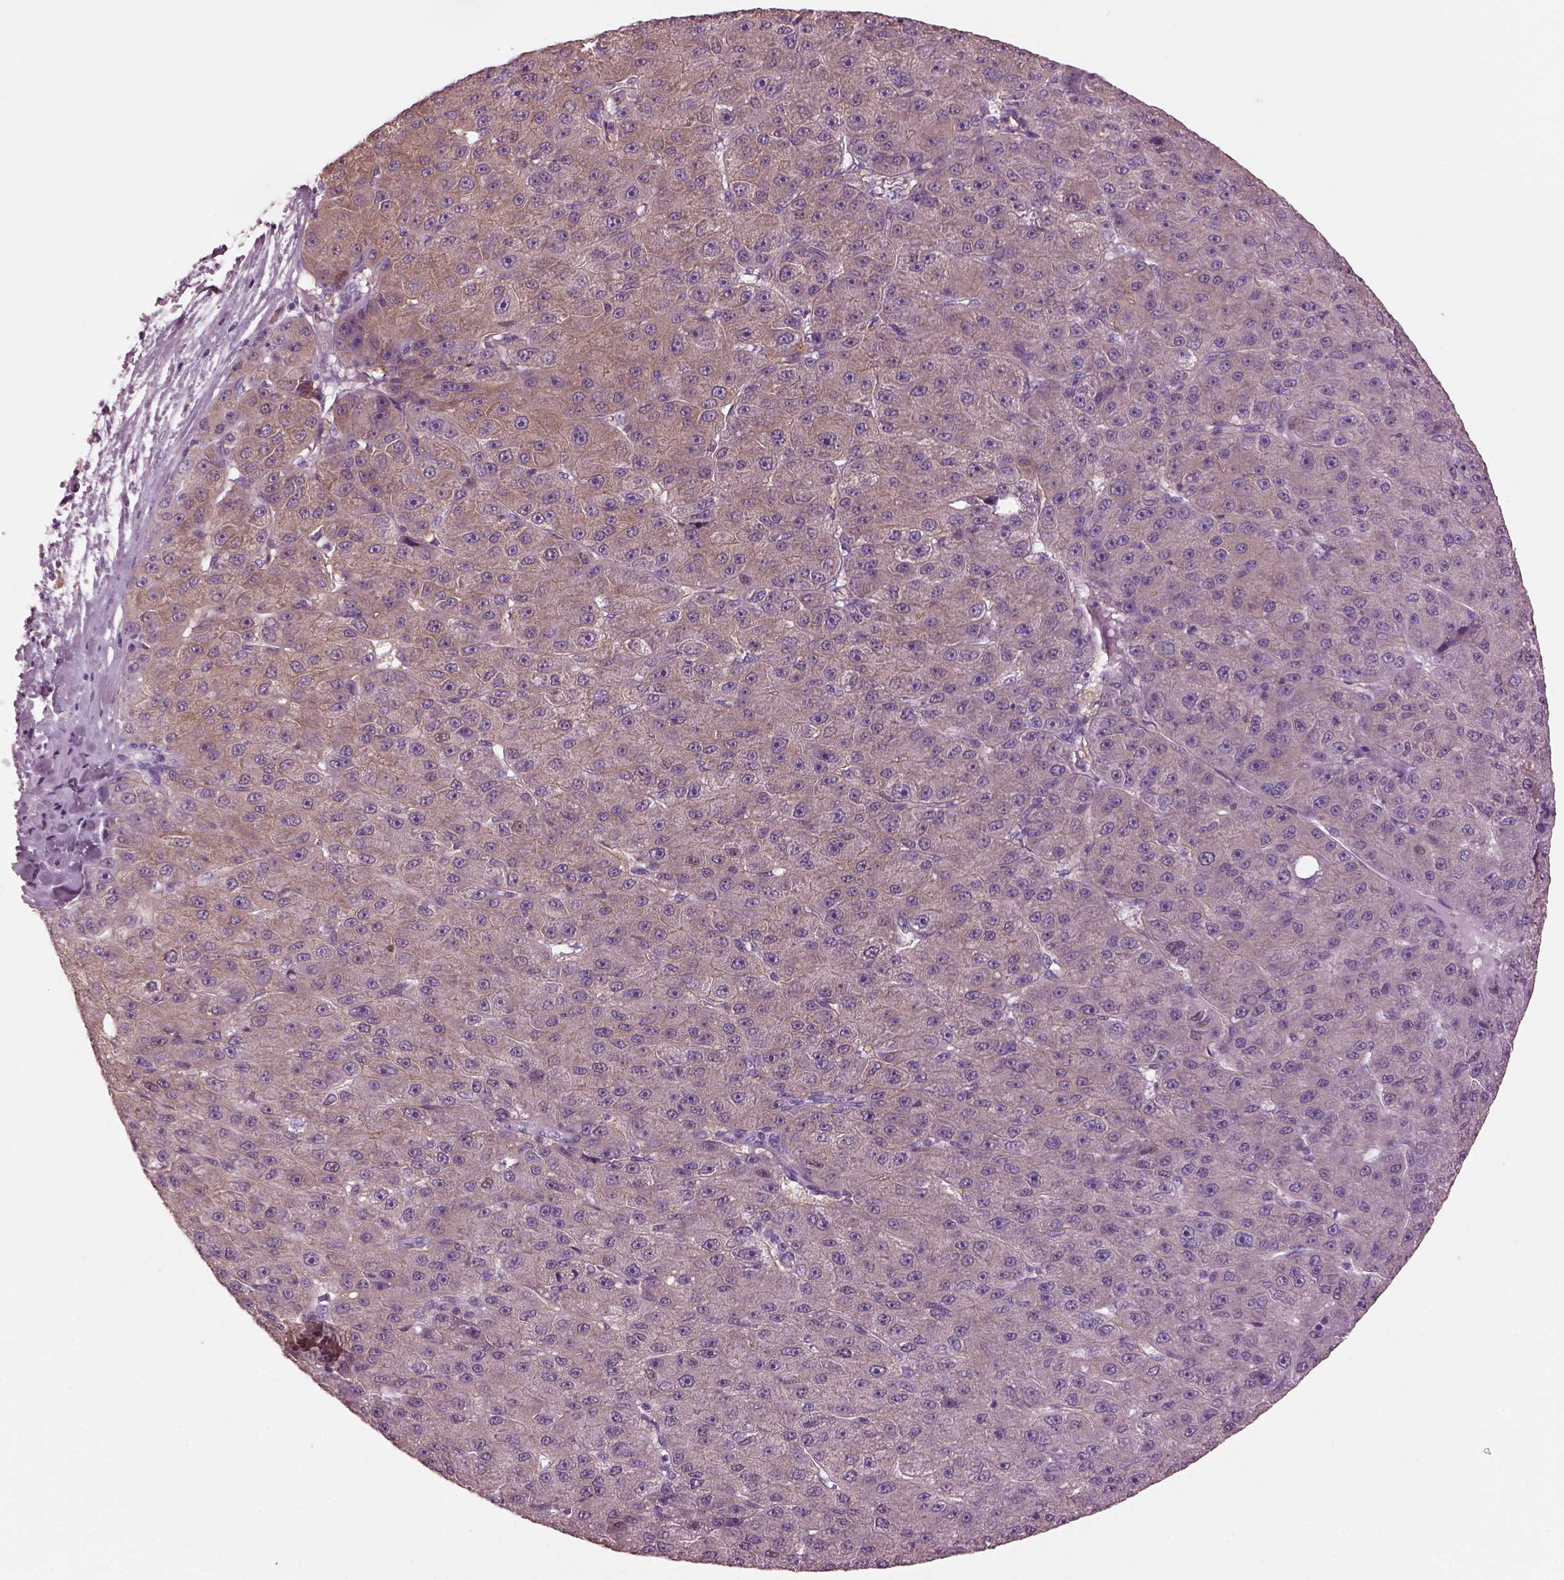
{"staining": {"intensity": "weak", "quantity": "<25%", "location": "cytoplasmic/membranous"}, "tissue": "liver cancer", "cell_type": "Tumor cells", "image_type": "cancer", "snomed": [{"axis": "morphology", "description": "Carcinoma, Hepatocellular, NOS"}, {"axis": "topography", "description": "Liver"}], "caption": "Protein analysis of liver cancer (hepatocellular carcinoma) demonstrates no significant staining in tumor cells. Nuclei are stained in blue.", "gene": "SHTN1", "patient": {"sex": "male", "age": 67}}